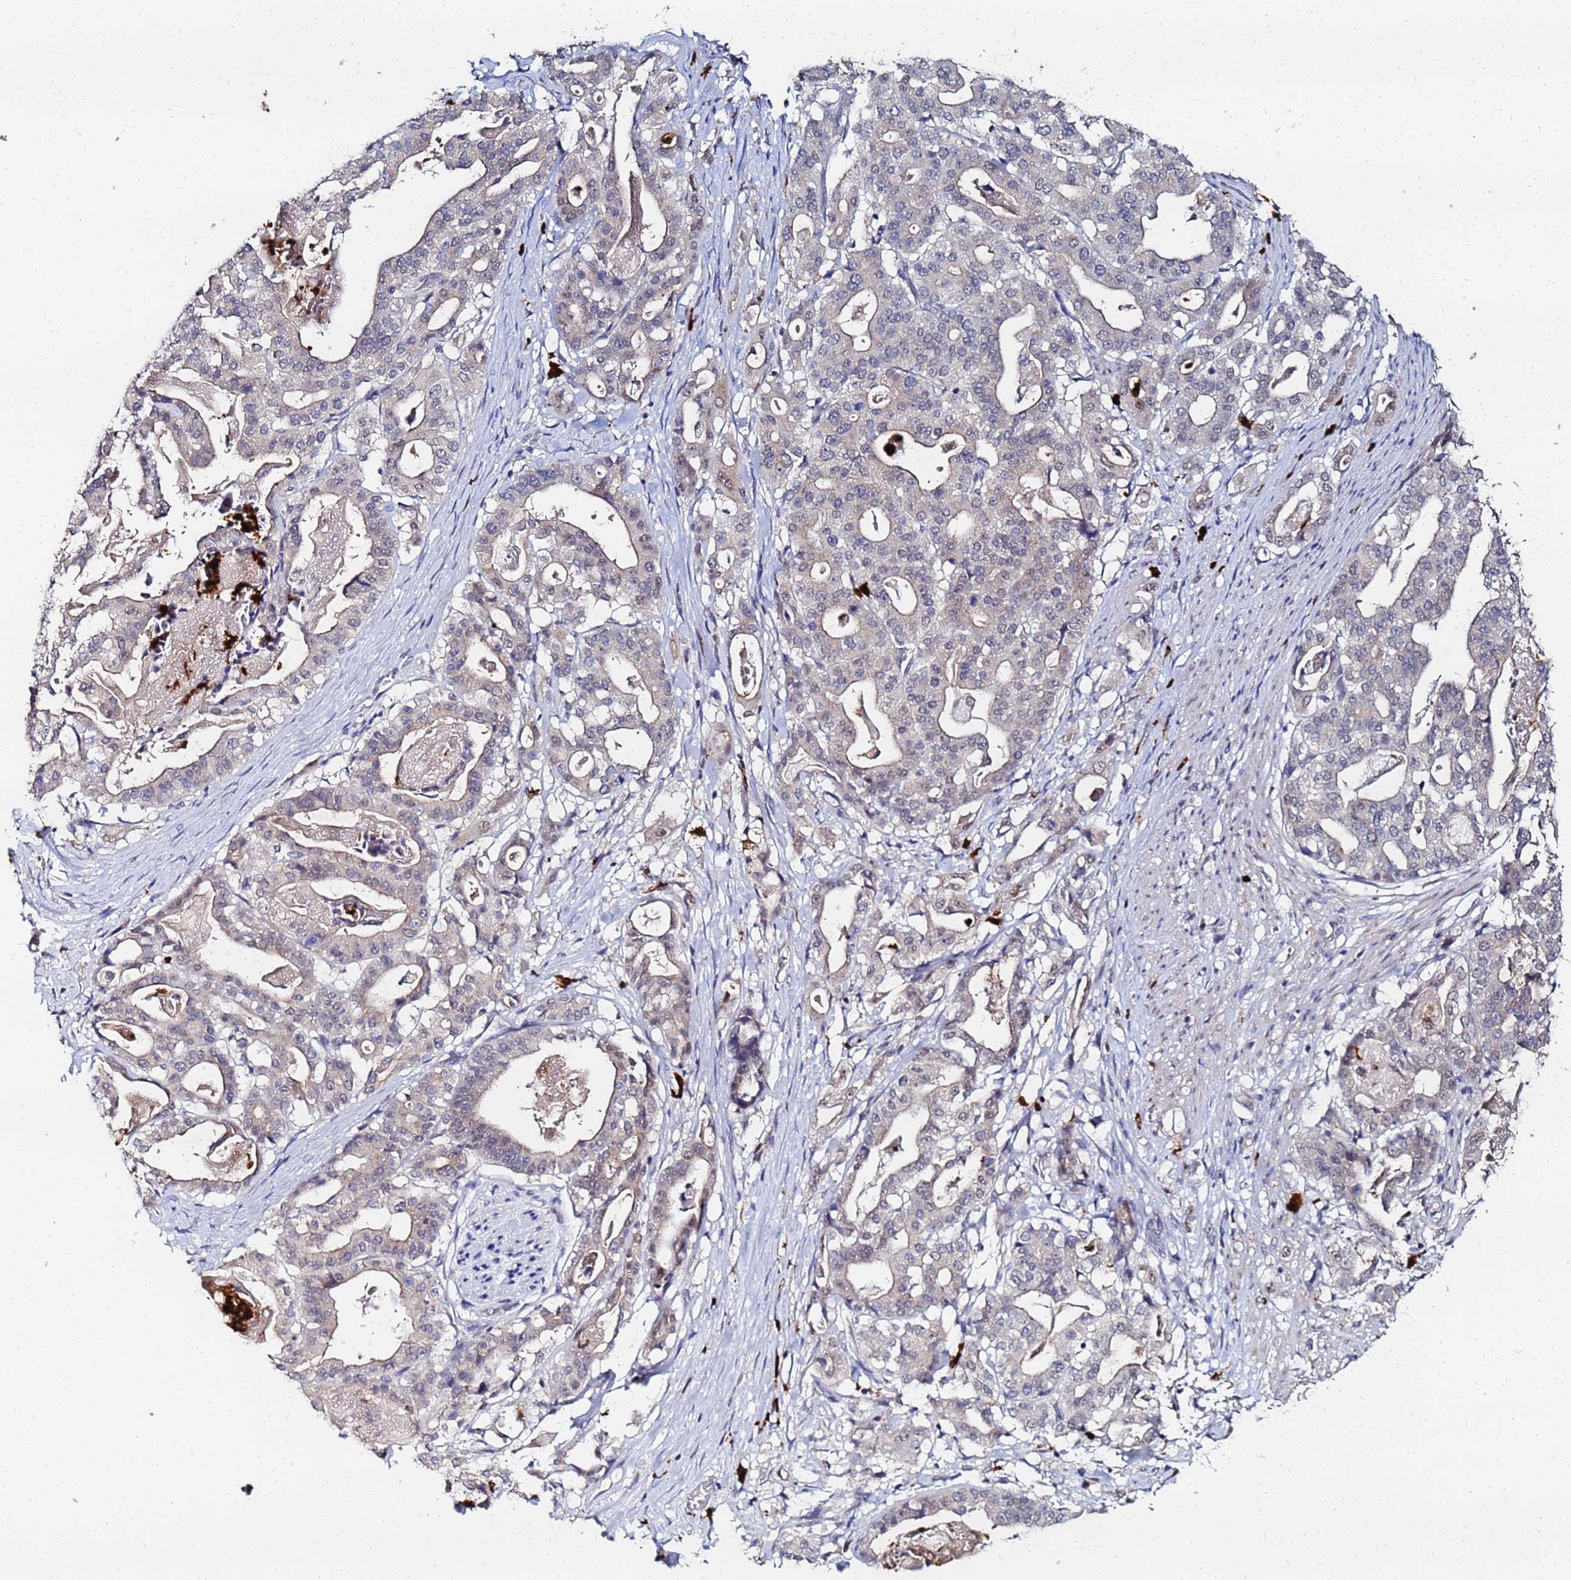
{"staining": {"intensity": "weak", "quantity": "<25%", "location": "cytoplasmic/membranous"}, "tissue": "stomach cancer", "cell_type": "Tumor cells", "image_type": "cancer", "snomed": [{"axis": "morphology", "description": "Adenocarcinoma, NOS"}, {"axis": "topography", "description": "Stomach"}], "caption": "DAB (3,3'-diaminobenzidine) immunohistochemical staining of human stomach cancer (adenocarcinoma) demonstrates no significant expression in tumor cells. Nuclei are stained in blue.", "gene": "MTCL1", "patient": {"sex": "male", "age": 48}}